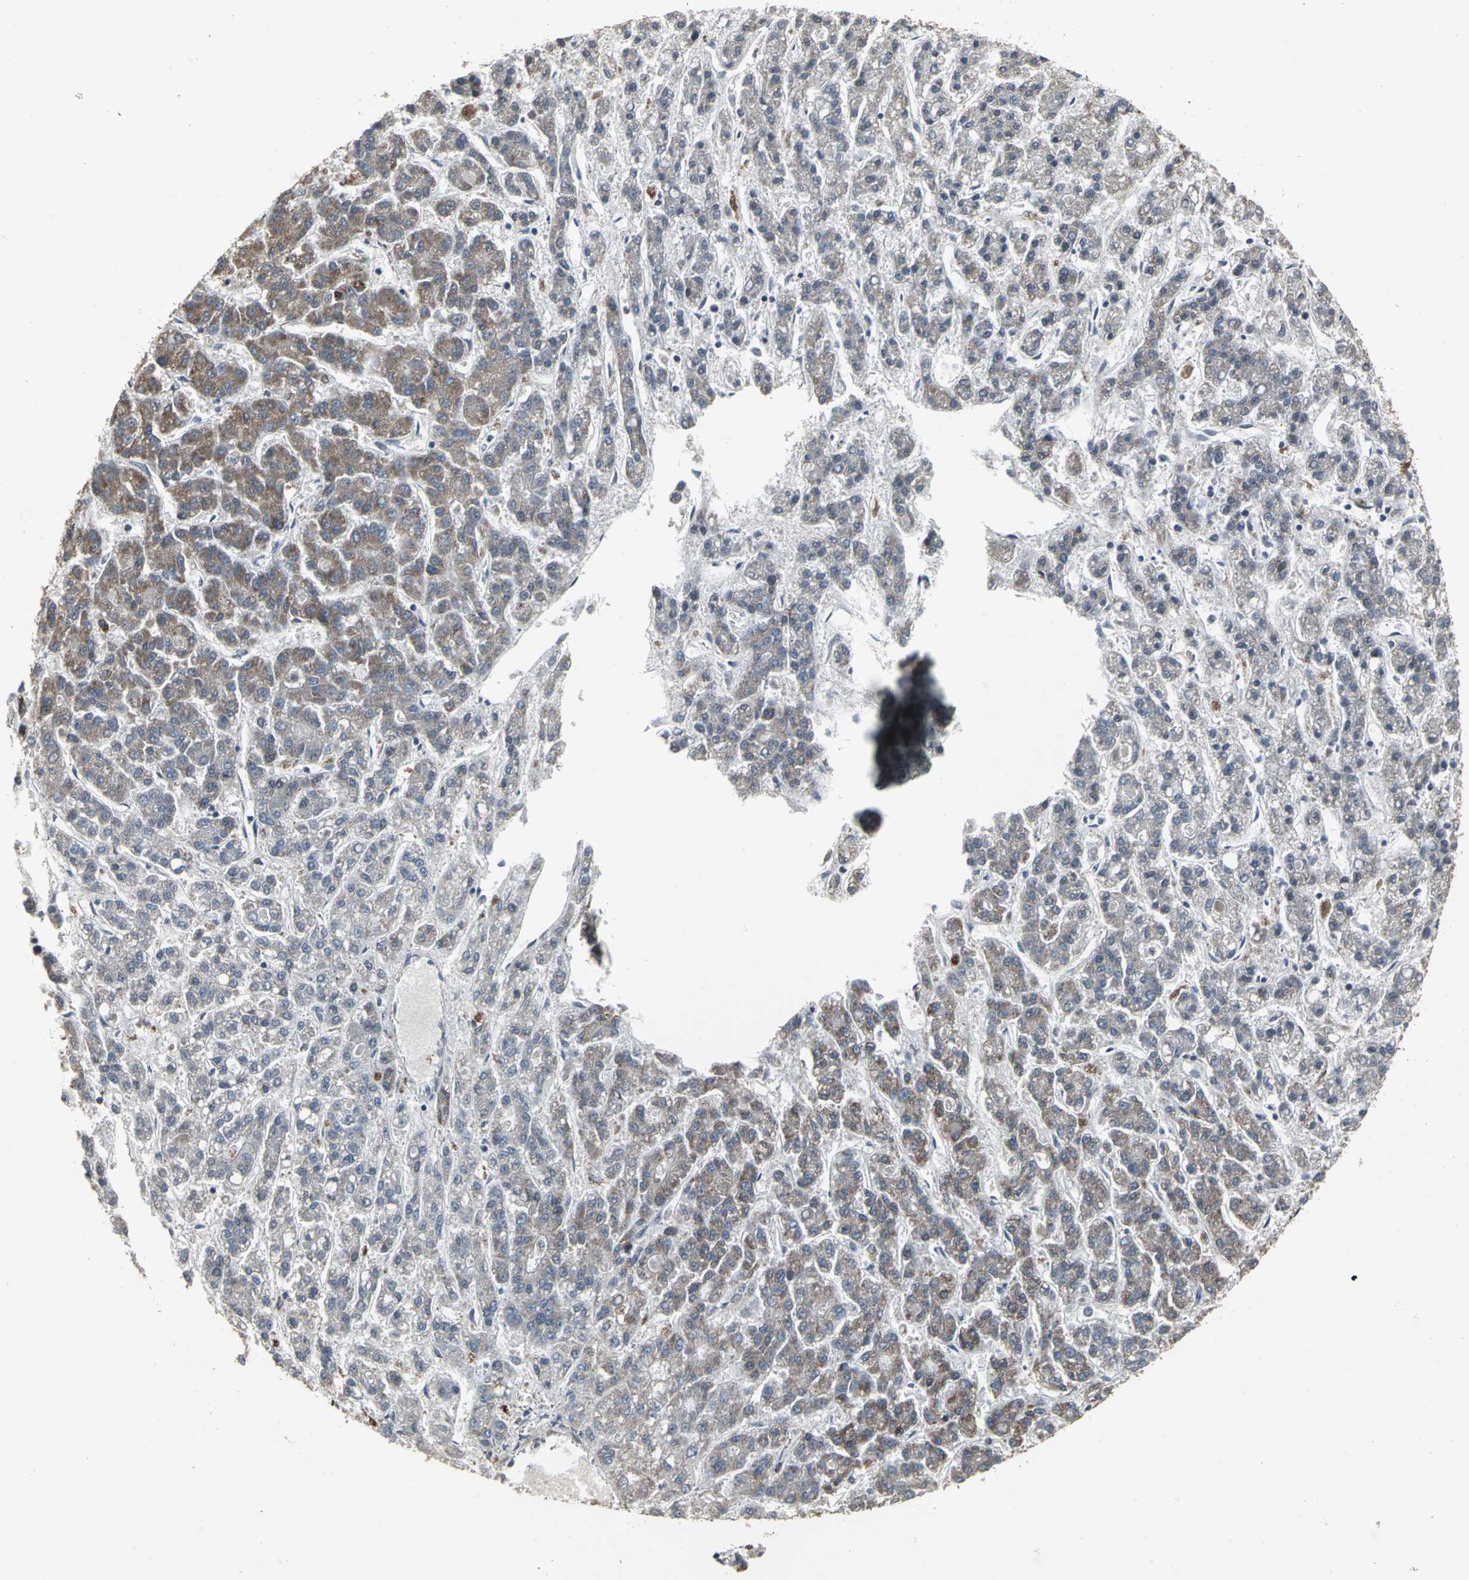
{"staining": {"intensity": "moderate", "quantity": "25%-75%", "location": "cytoplasmic/membranous"}, "tissue": "liver cancer", "cell_type": "Tumor cells", "image_type": "cancer", "snomed": [{"axis": "morphology", "description": "Carcinoma, Hepatocellular, NOS"}, {"axis": "topography", "description": "Liver"}], "caption": "A medium amount of moderate cytoplasmic/membranous positivity is identified in approximately 25%-75% of tumor cells in liver hepatocellular carcinoma tissue.", "gene": "SRF", "patient": {"sex": "male", "age": 70}}